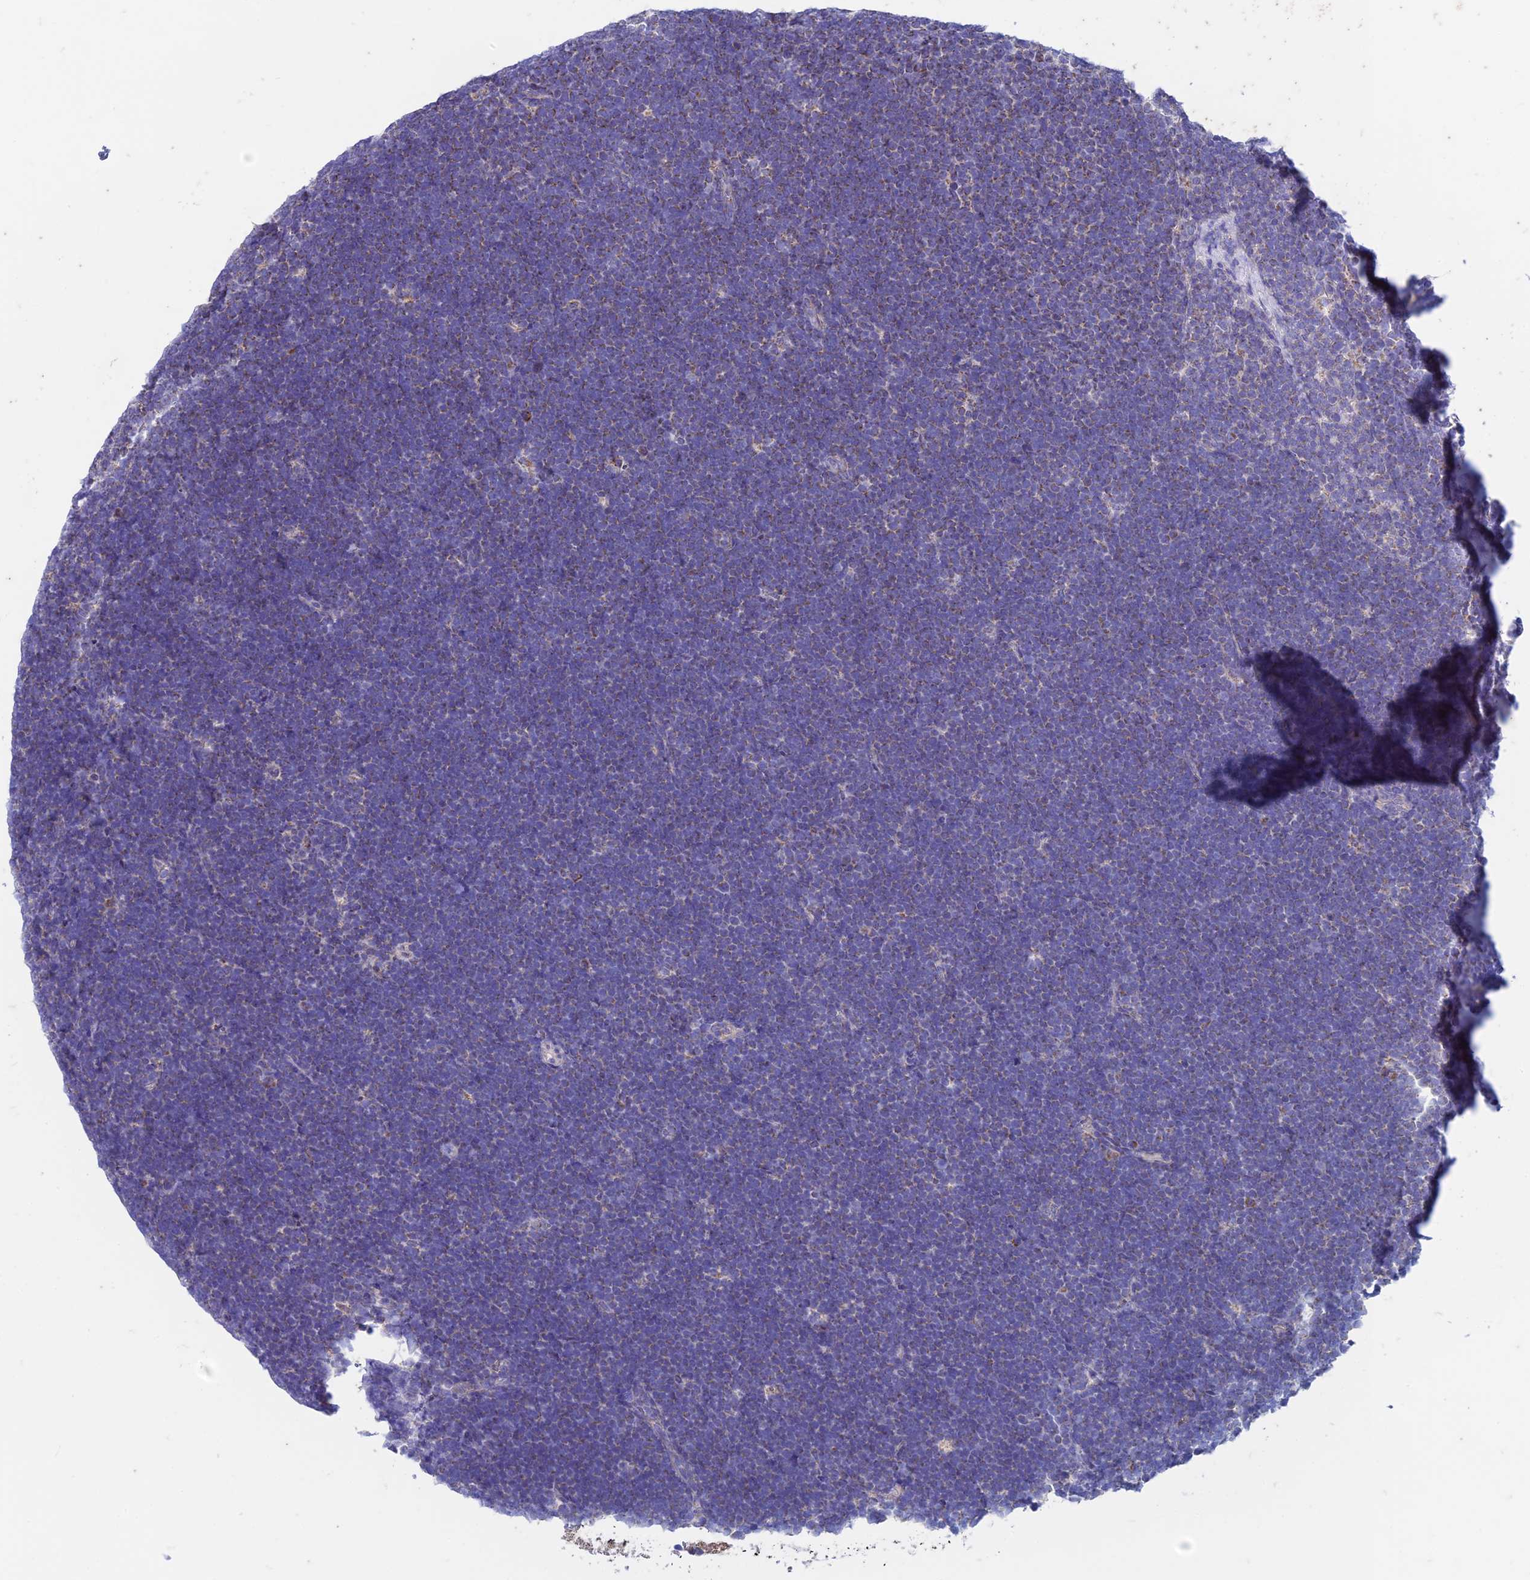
{"staining": {"intensity": "negative", "quantity": "none", "location": "none"}, "tissue": "lymphoma", "cell_type": "Tumor cells", "image_type": "cancer", "snomed": [{"axis": "morphology", "description": "Malignant lymphoma, non-Hodgkin's type, High grade"}, {"axis": "topography", "description": "Lymph node"}], "caption": "This is an immunohistochemistry image of human malignant lymphoma, non-Hodgkin's type (high-grade). There is no expression in tumor cells.", "gene": "ZNF181", "patient": {"sex": "male", "age": 13}}